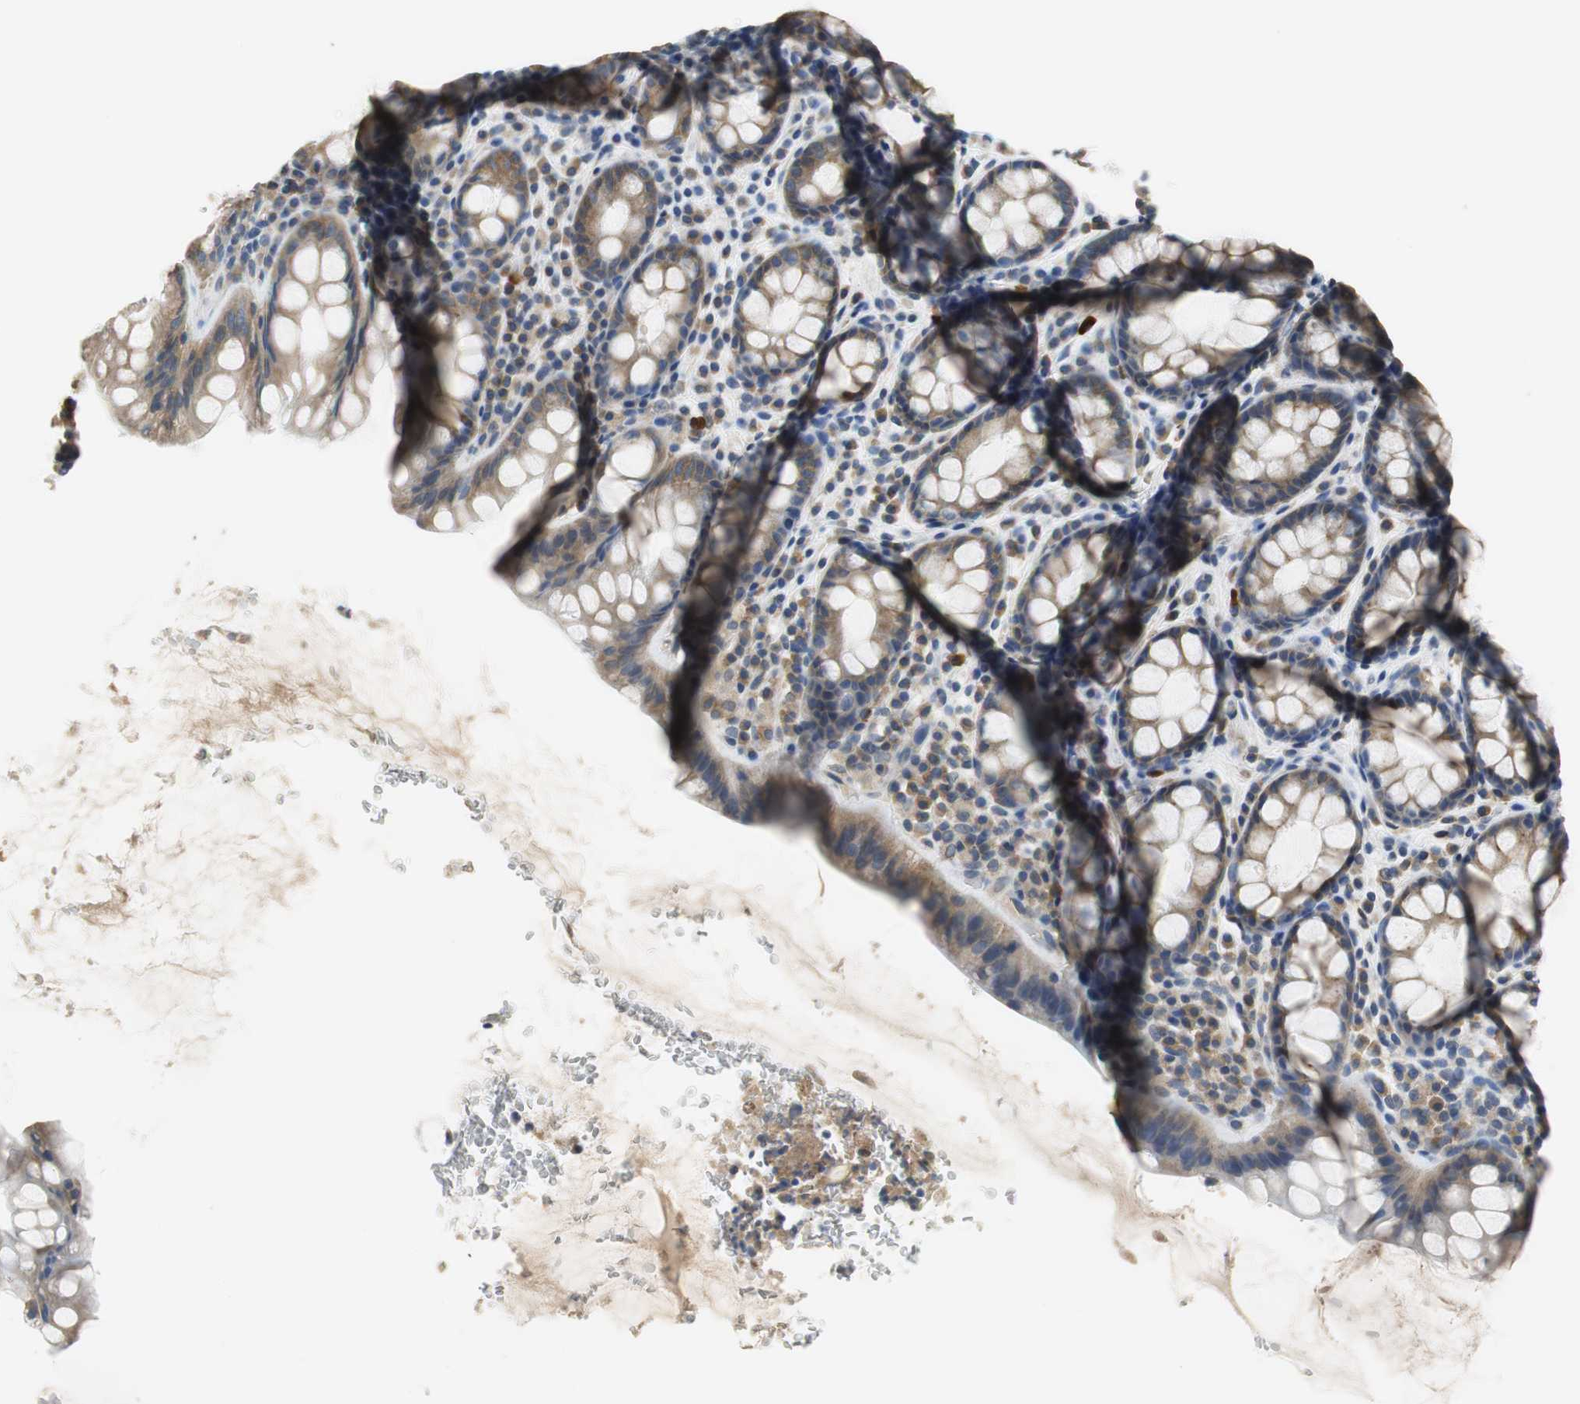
{"staining": {"intensity": "weak", "quantity": ">75%", "location": "cytoplasmic/membranous"}, "tissue": "rectum", "cell_type": "Glandular cells", "image_type": "normal", "snomed": [{"axis": "morphology", "description": "Normal tissue, NOS"}, {"axis": "topography", "description": "Rectum"}], "caption": "This histopathology image exhibits immunohistochemistry staining of benign rectum, with low weak cytoplasmic/membranous staining in approximately >75% of glandular cells.", "gene": "MTIF2", "patient": {"sex": "male", "age": 92}}